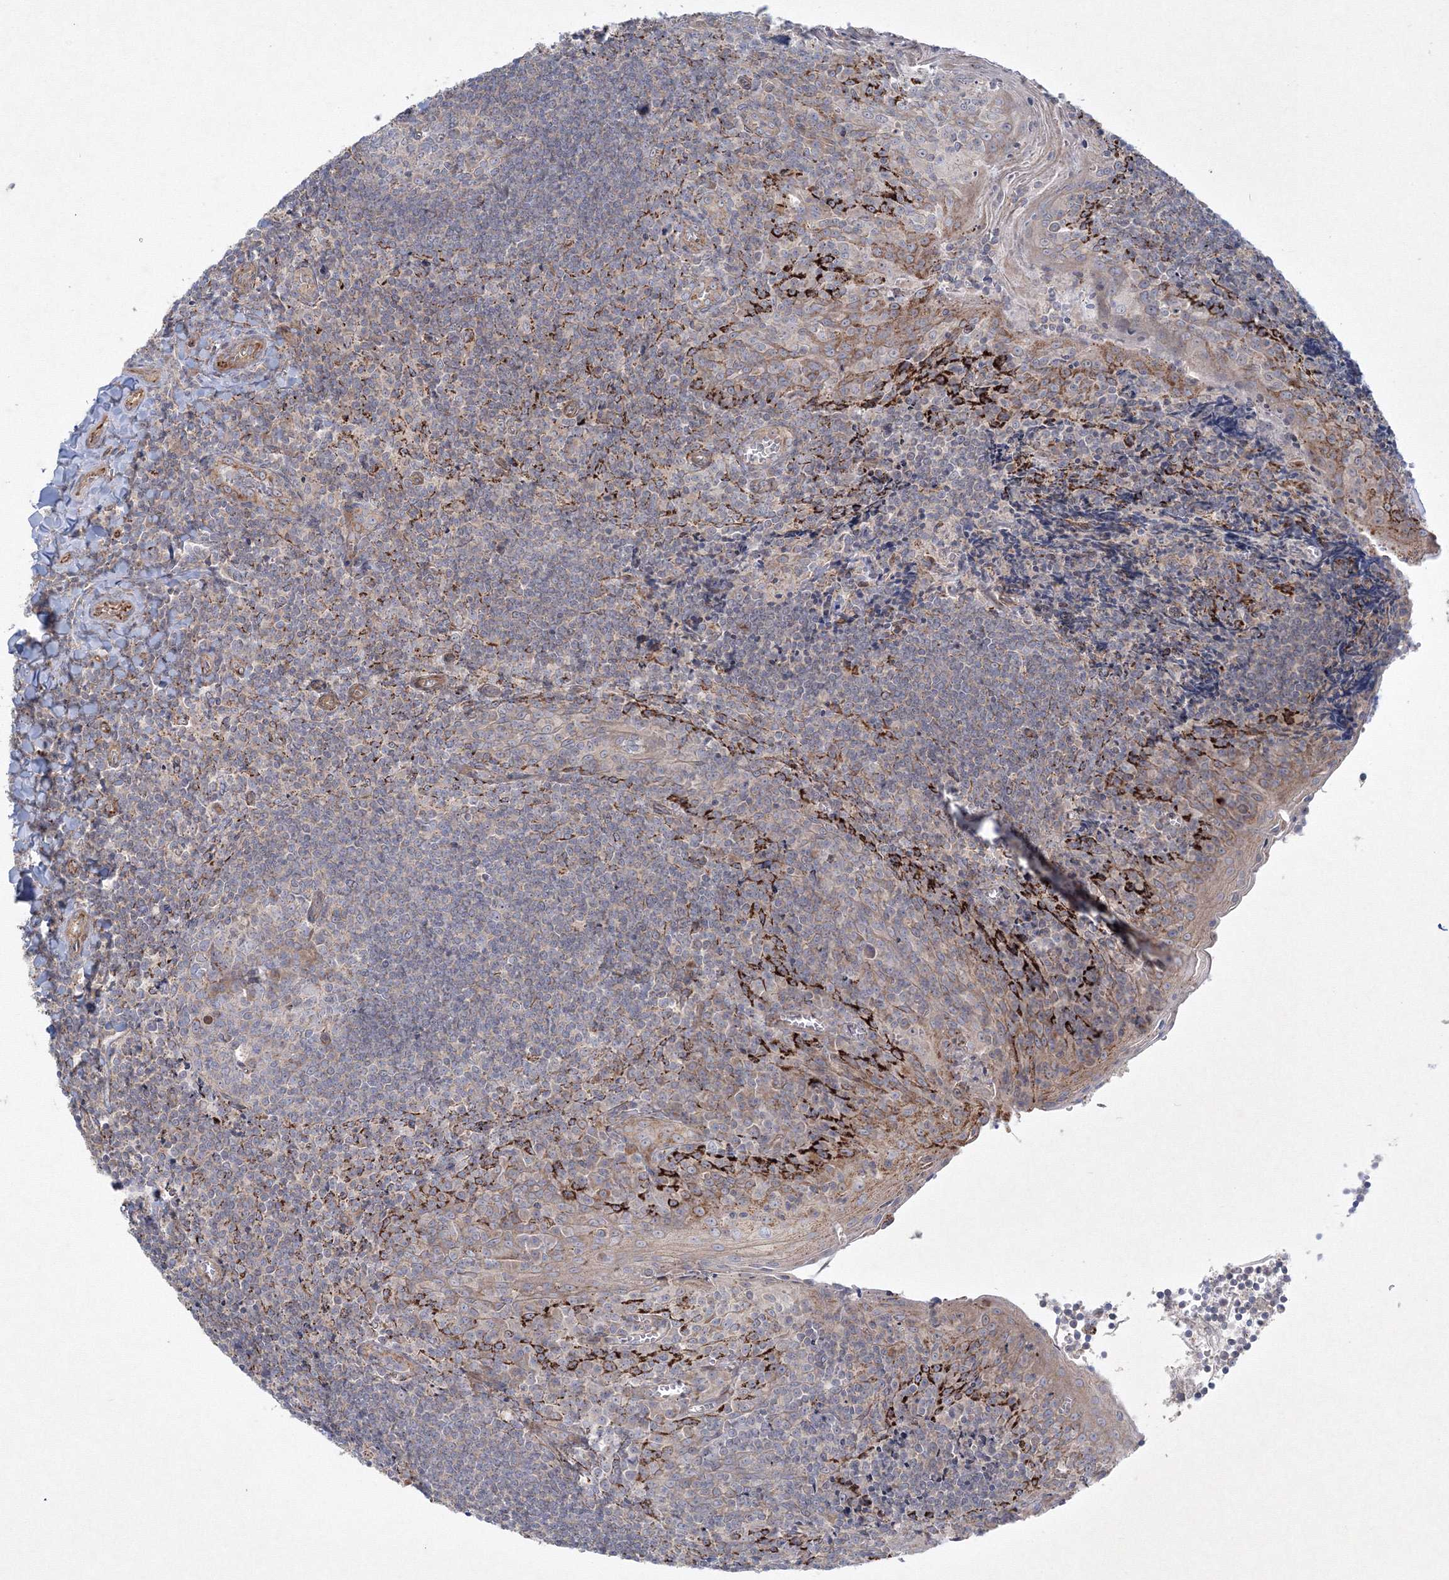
{"staining": {"intensity": "moderate", "quantity": "<25%", "location": "cytoplasmic/membranous"}, "tissue": "tonsil", "cell_type": "Germinal center cells", "image_type": "normal", "snomed": [{"axis": "morphology", "description": "Normal tissue, NOS"}, {"axis": "topography", "description": "Tonsil"}], "caption": "A brown stain highlights moderate cytoplasmic/membranous expression of a protein in germinal center cells of normal human tonsil. (DAB IHC with brightfield microscopy, high magnification).", "gene": "WDR49", "patient": {"sex": "male", "age": 27}}